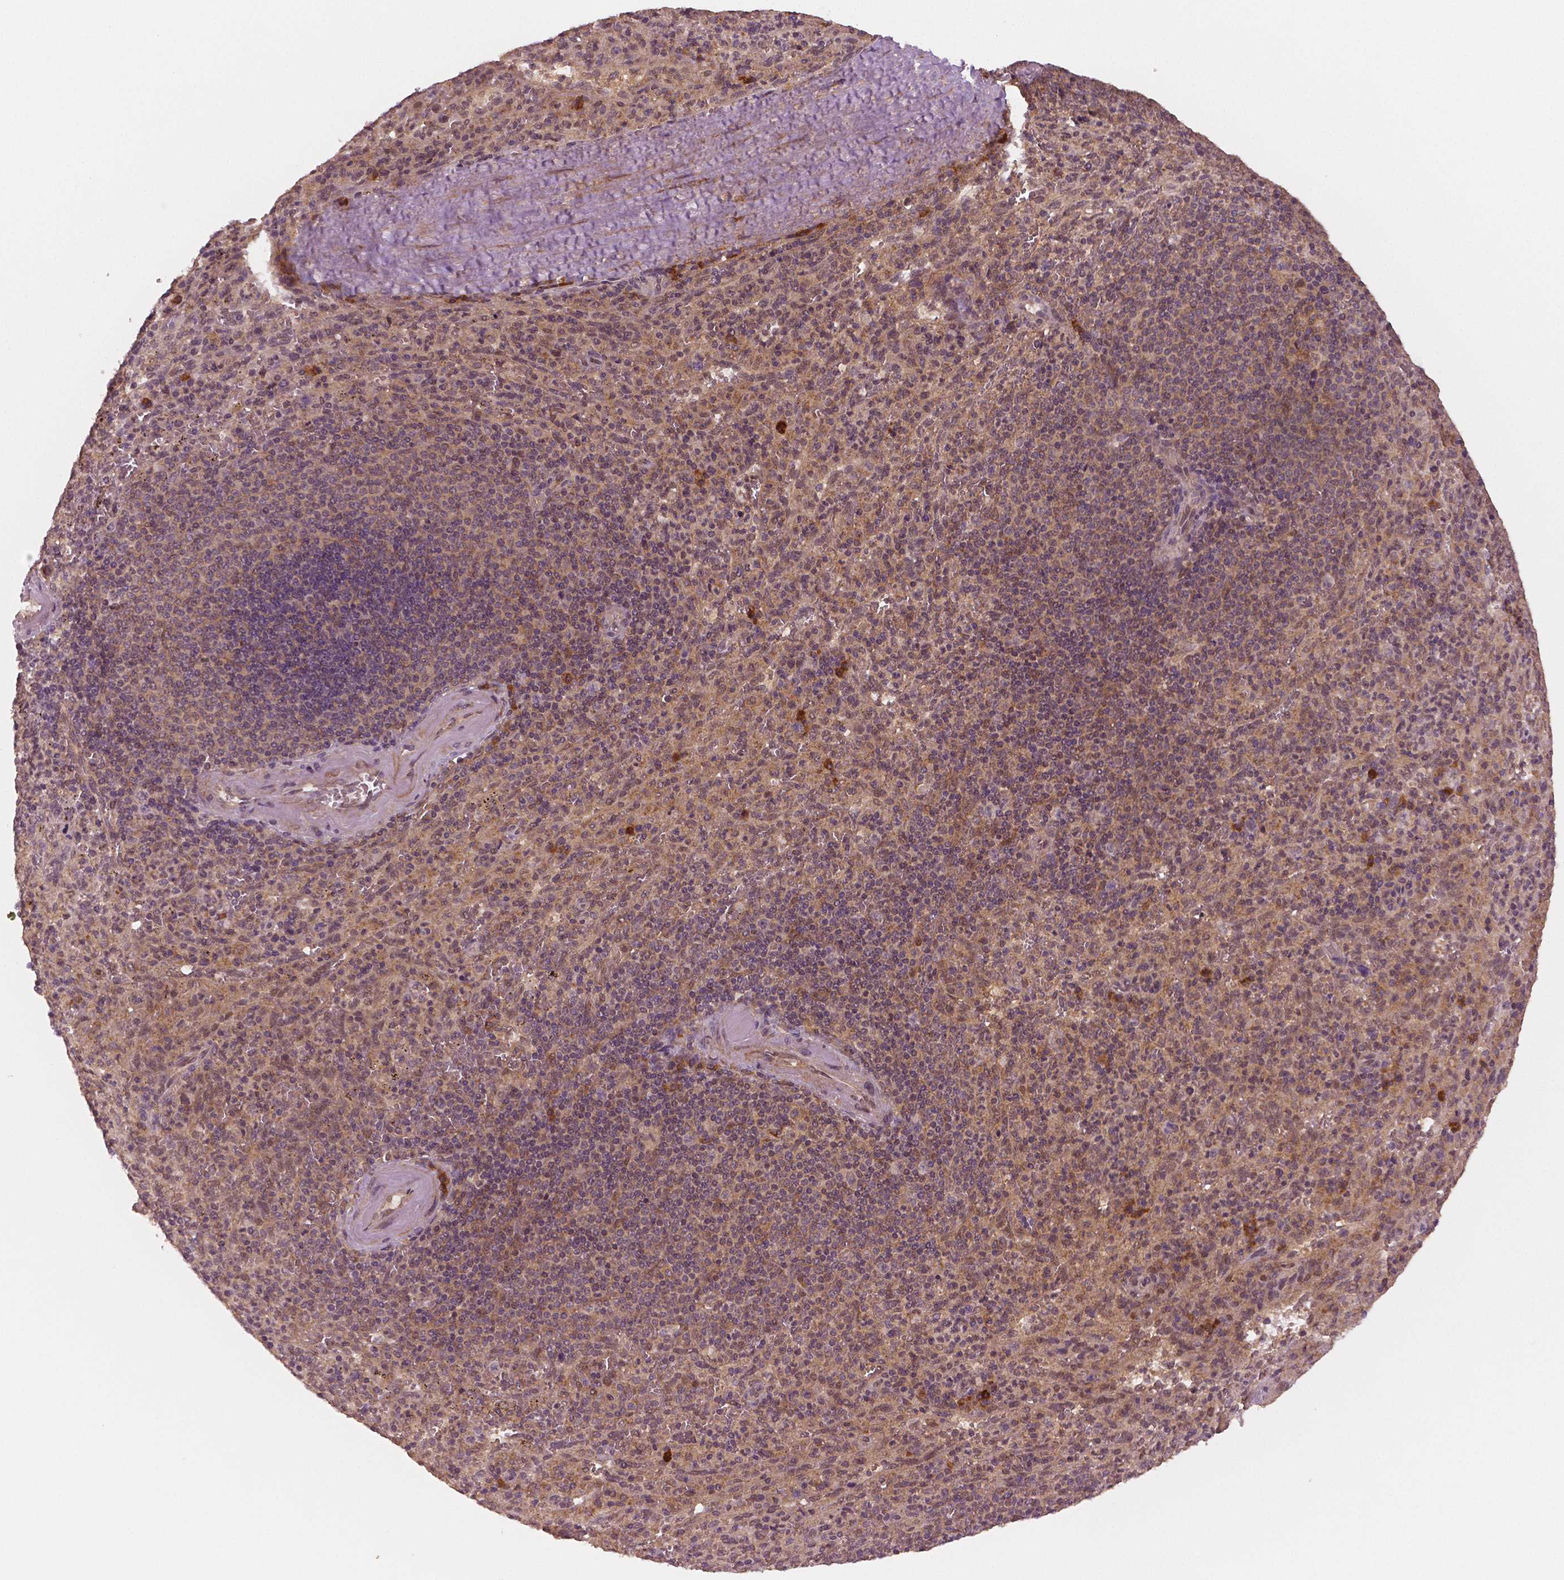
{"staining": {"intensity": "moderate", "quantity": "25%-75%", "location": "cytoplasmic/membranous"}, "tissue": "spleen", "cell_type": "Cells in red pulp", "image_type": "normal", "snomed": [{"axis": "morphology", "description": "Normal tissue, NOS"}, {"axis": "topography", "description": "Spleen"}], "caption": "Immunohistochemical staining of unremarkable spleen demonstrates medium levels of moderate cytoplasmic/membranous expression in approximately 25%-75% of cells in red pulp.", "gene": "STAT3", "patient": {"sex": "male", "age": 57}}